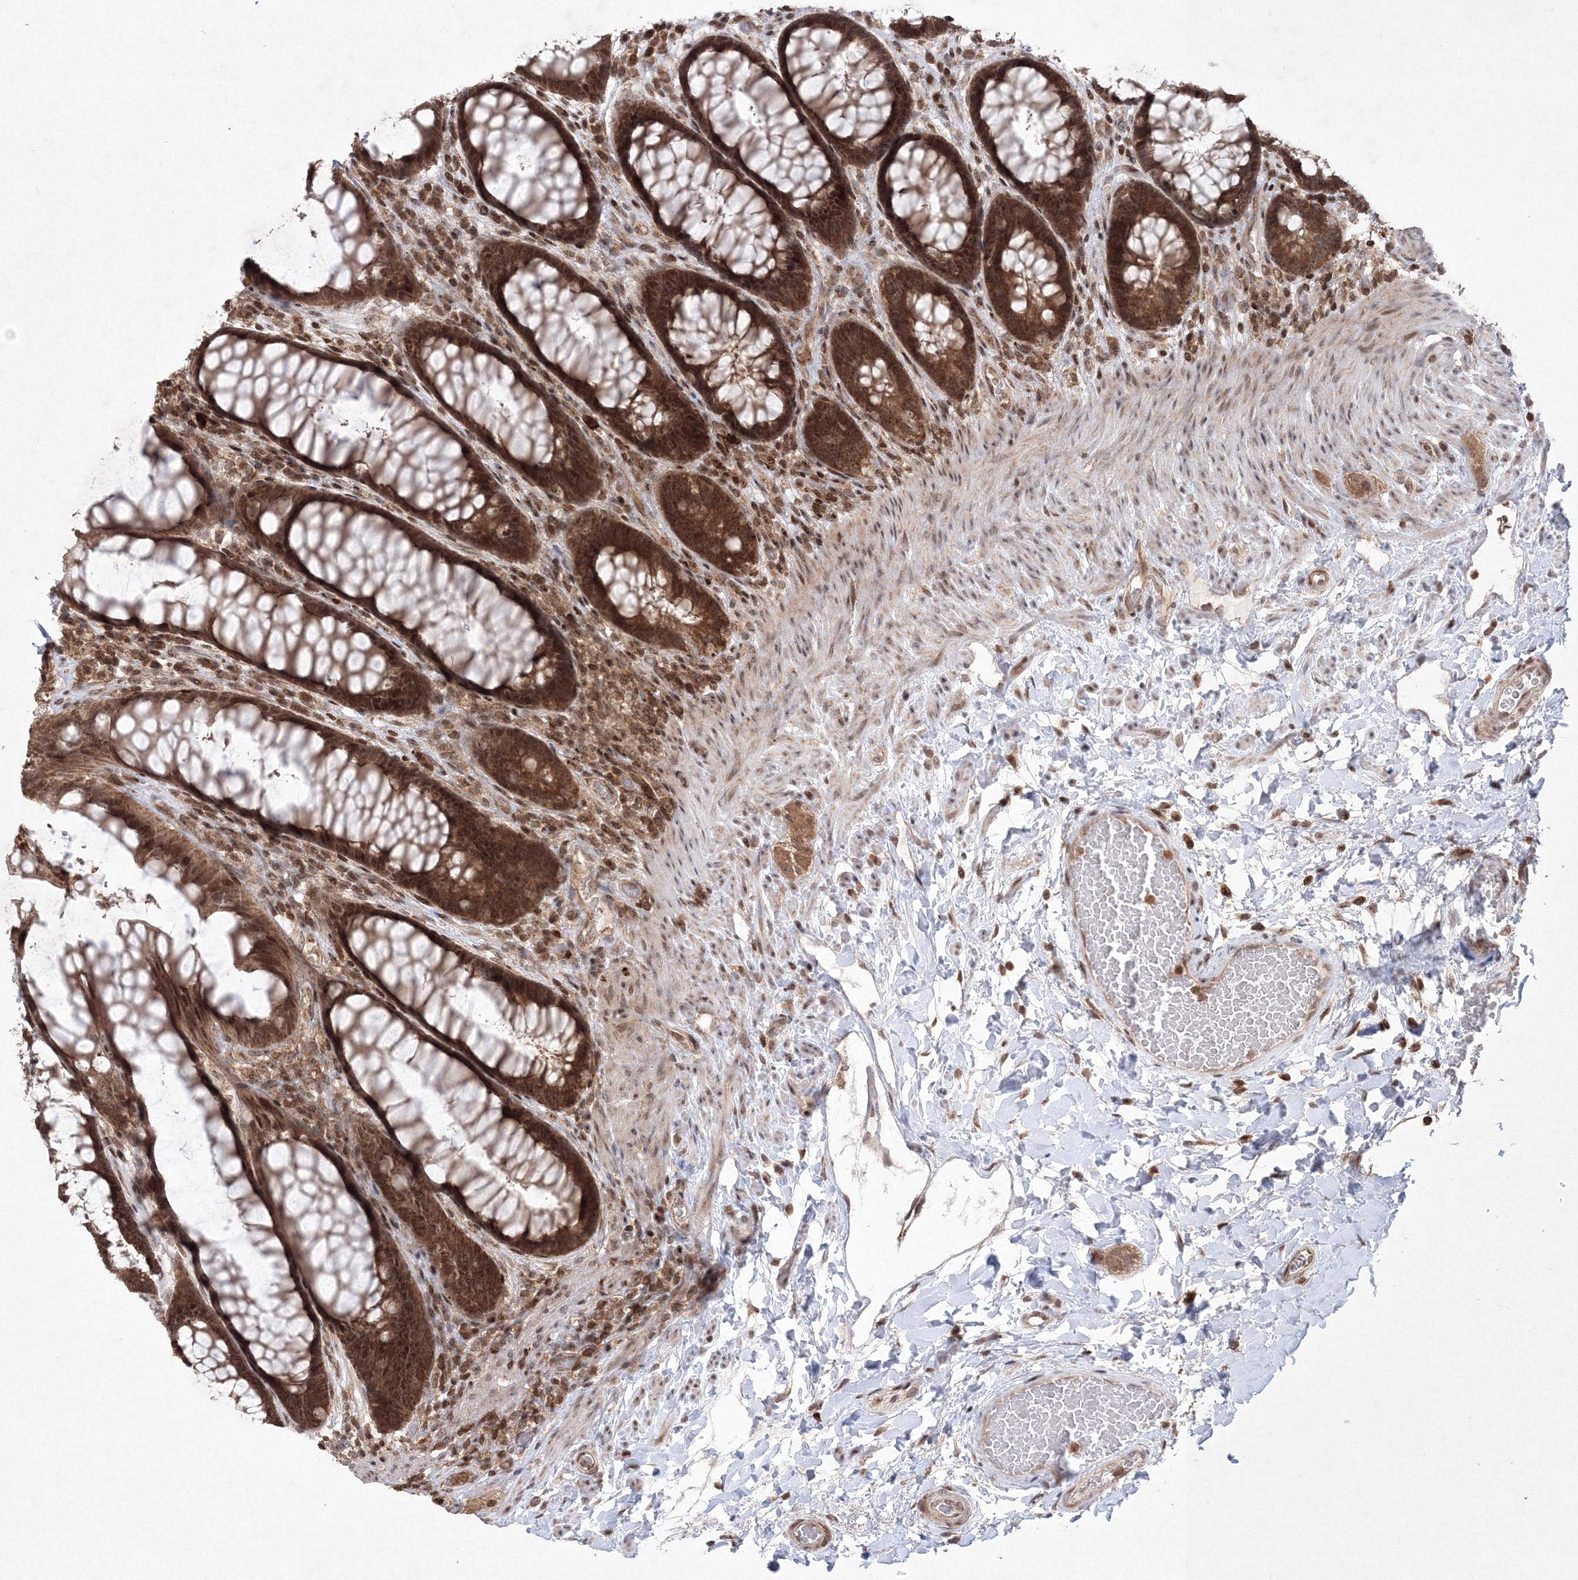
{"staining": {"intensity": "strong", "quantity": ">75%", "location": "cytoplasmic/membranous,nuclear"}, "tissue": "rectum", "cell_type": "Glandular cells", "image_type": "normal", "snomed": [{"axis": "morphology", "description": "Normal tissue, NOS"}, {"axis": "topography", "description": "Rectum"}], "caption": "Unremarkable rectum was stained to show a protein in brown. There is high levels of strong cytoplasmic/membranous,nuclear expression in about >75% of glandular cells. (DAB (3,3'-diaminobenzidine) = brown stain, brightfield microscopy at high magnification).", "gene": "MKRN2", "patient": {"sex": "female", "age": 46}}